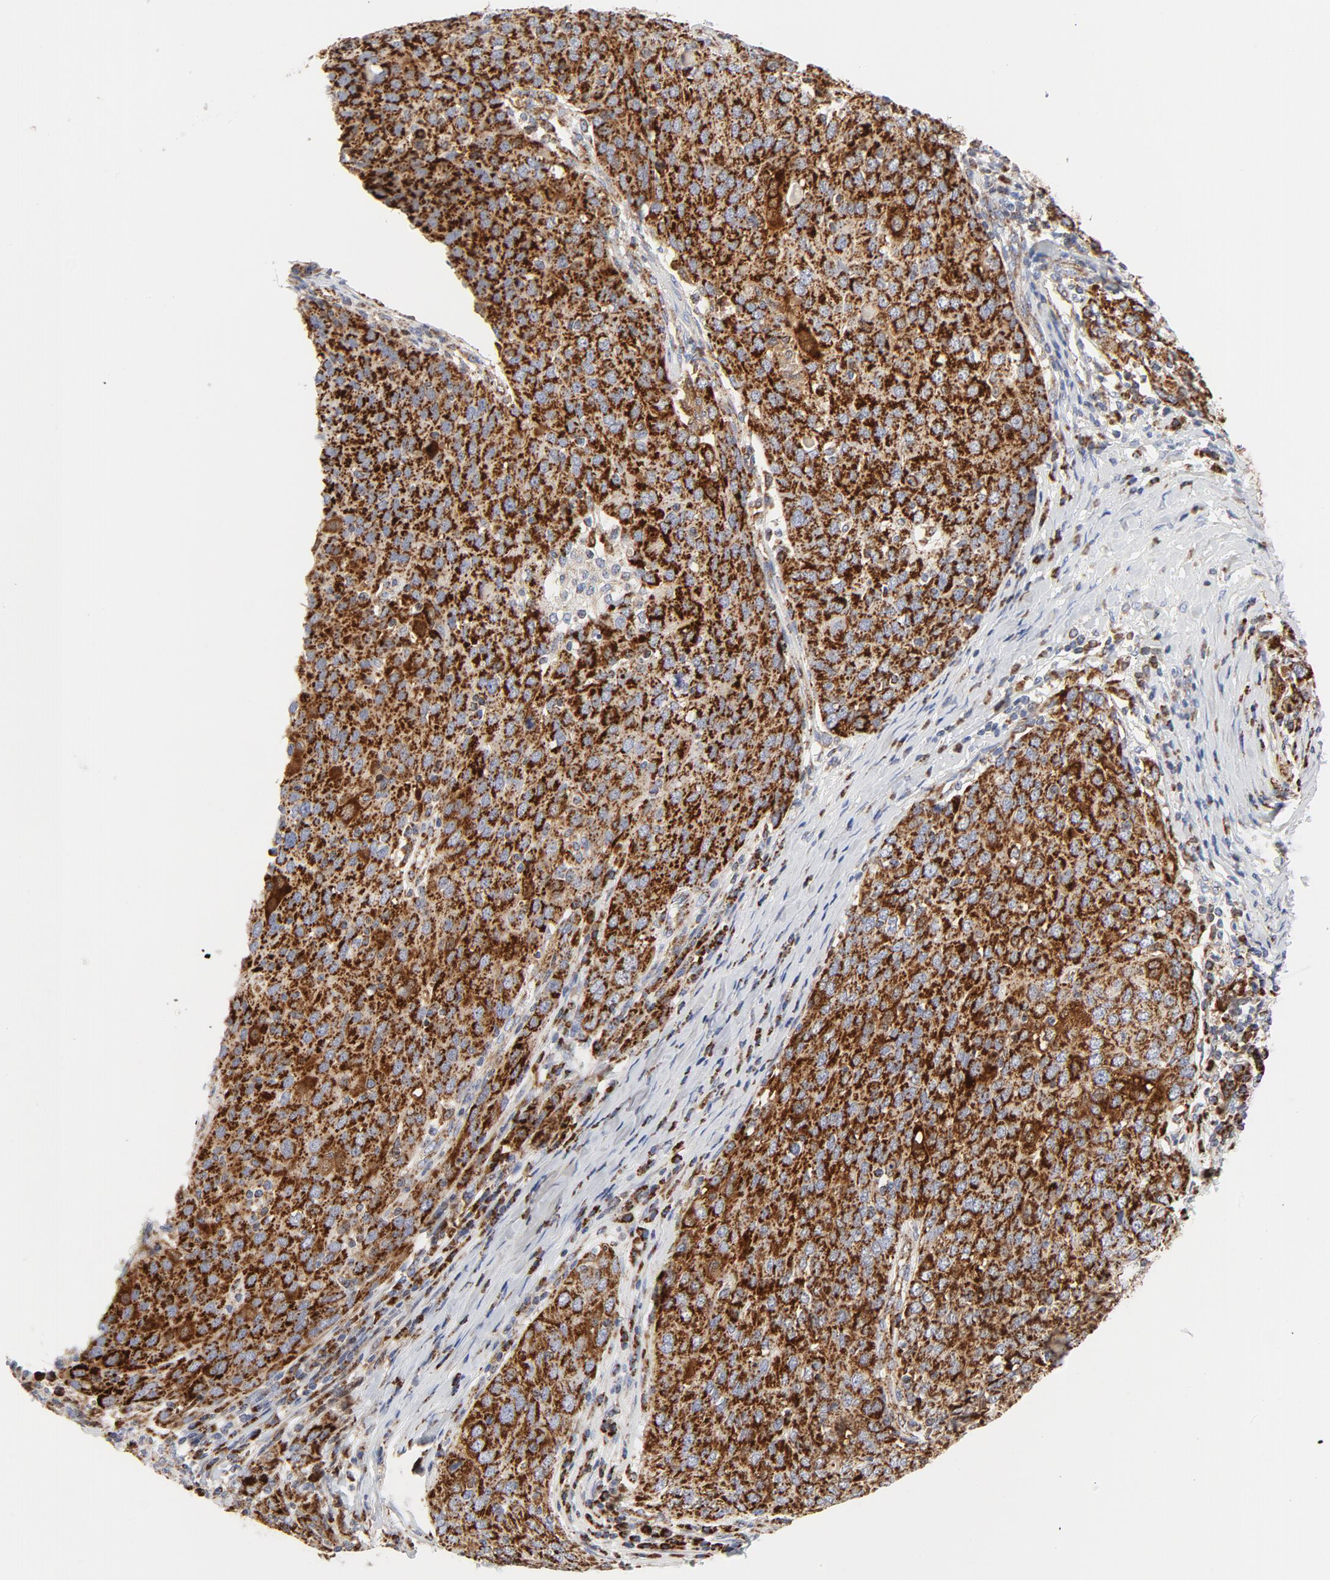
{"staining": {"intensity": "strong", "quantity": ">75%", "location": "cytoplasmic/membranous"}, "tissue": "ovarian cancer", "cell_type": "Tumor cells", "image_type": "cancer", "snomed": [{"axis": "morphology", "description": "Carcinoma, endometroid"}, {"axis": "topography", "description": "Ovary"}], "caption": "DAB (3,3'-diaminobenzidine) immunohistochemical staining of human endometroid carcinoma (ovarian) demonstrates strong cytoplasmic/membranous protein expression in approximately >75% of tumor cells. (Brightfield microscopy of DAB IHC at high magnification).", "gene": "CYCS", "patient": {"sex": "female", "age": 50}}